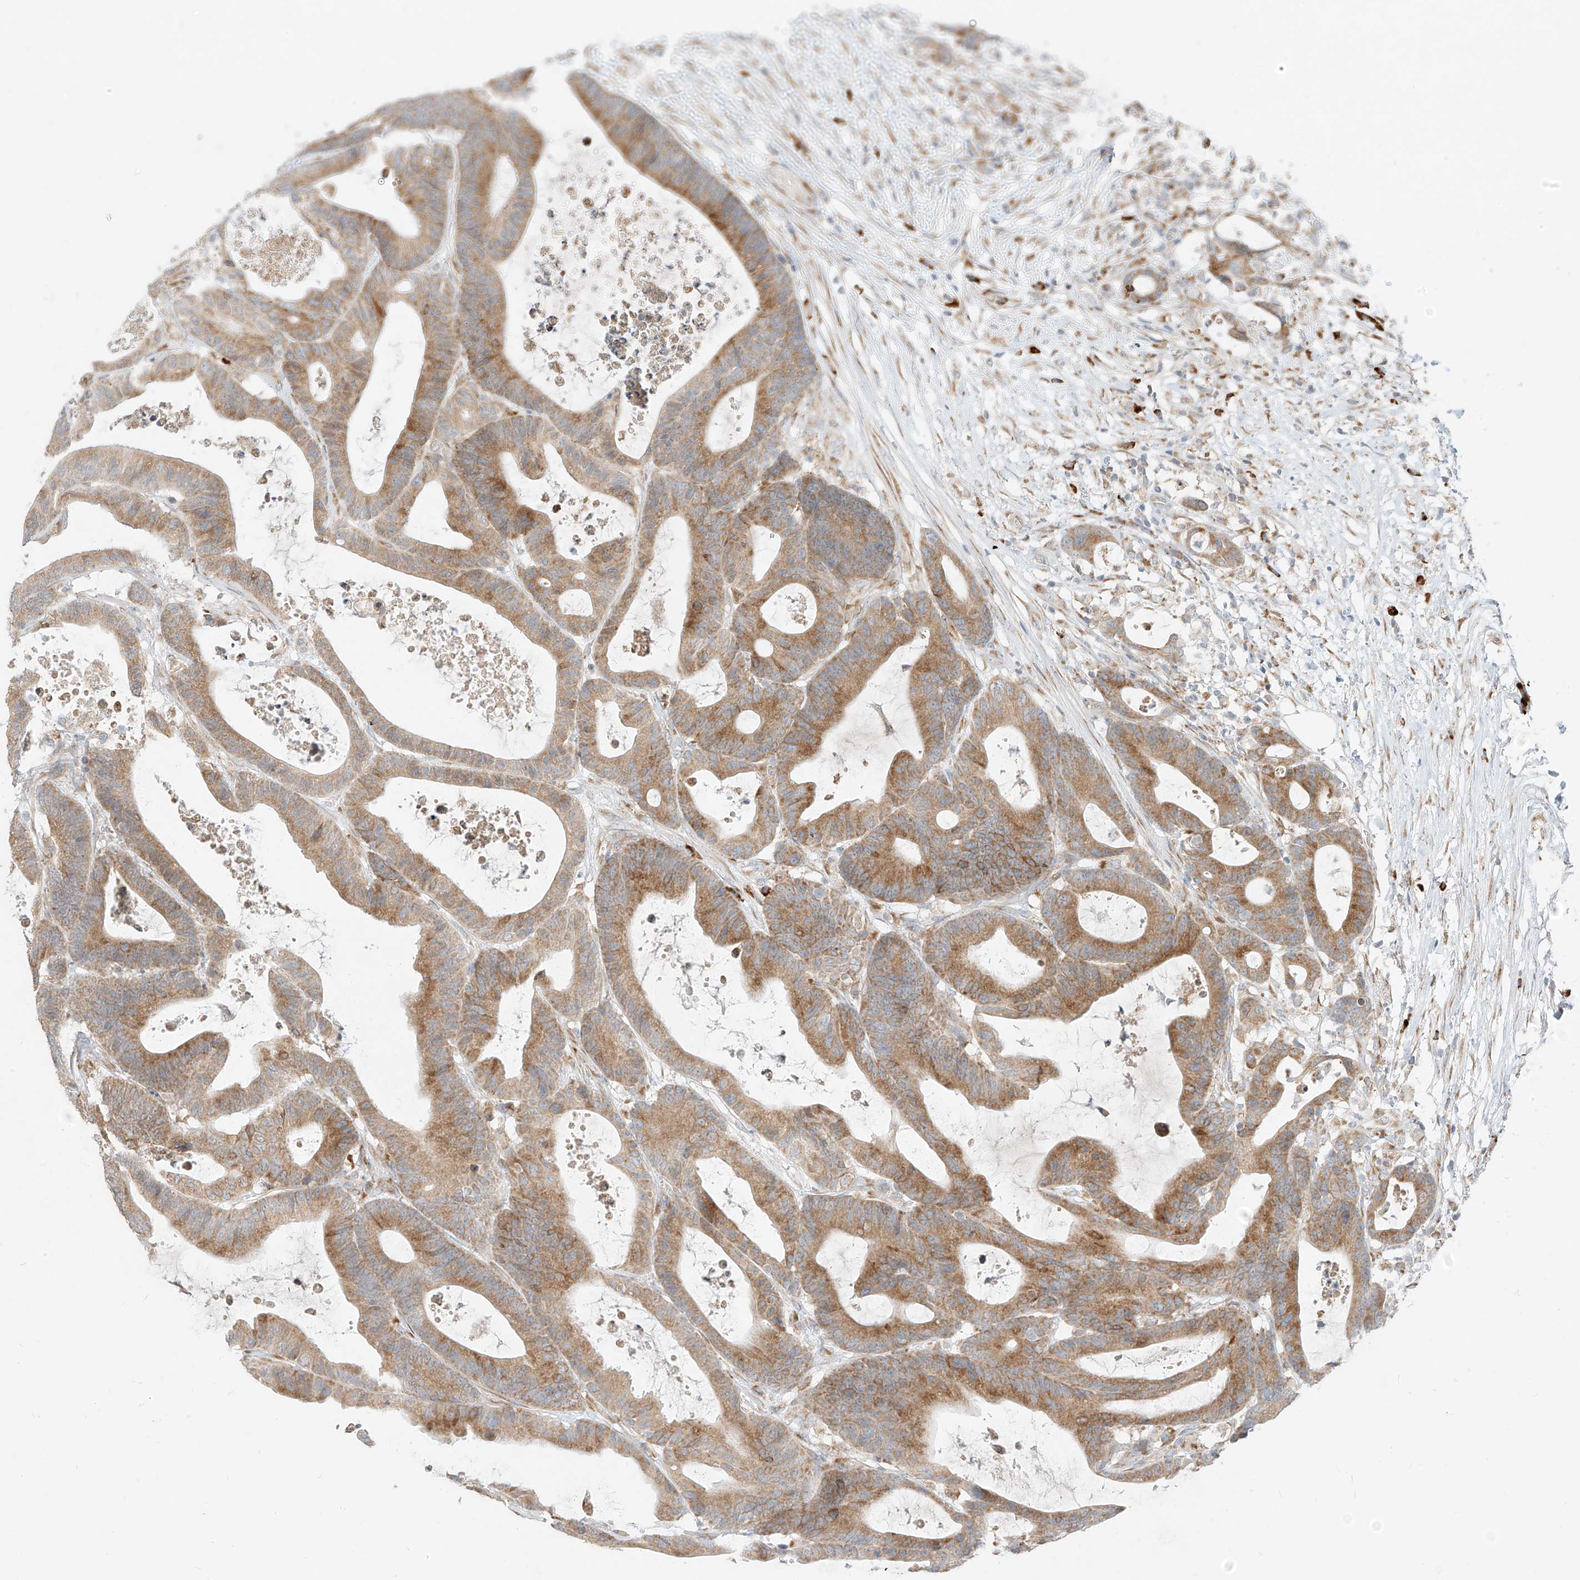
{"staining": {"intensity": "moderate", "quantity": ">75%", "location": "cytoplasmic/membranous"}, "tissue": "colorectal cancer", "cell_type": "Tumor cells", "image_type": "cancer", "snomed": [{"axis": "morphology", "description": "Adenocarcinoma, NOS"}, {"axis": "topography", "description": "Colon"}], "caption": "A medium amount of moderate cytoplasmic/membranous expression is seen in about >75% of tumor cells in colorectal cancer tissue. (DAB (3,3'-diaminobenzidine) IHC with brightfield microscopy, high magnification).", "gene": "STT3A", "patient": {"sex": "female", "age": 84}}